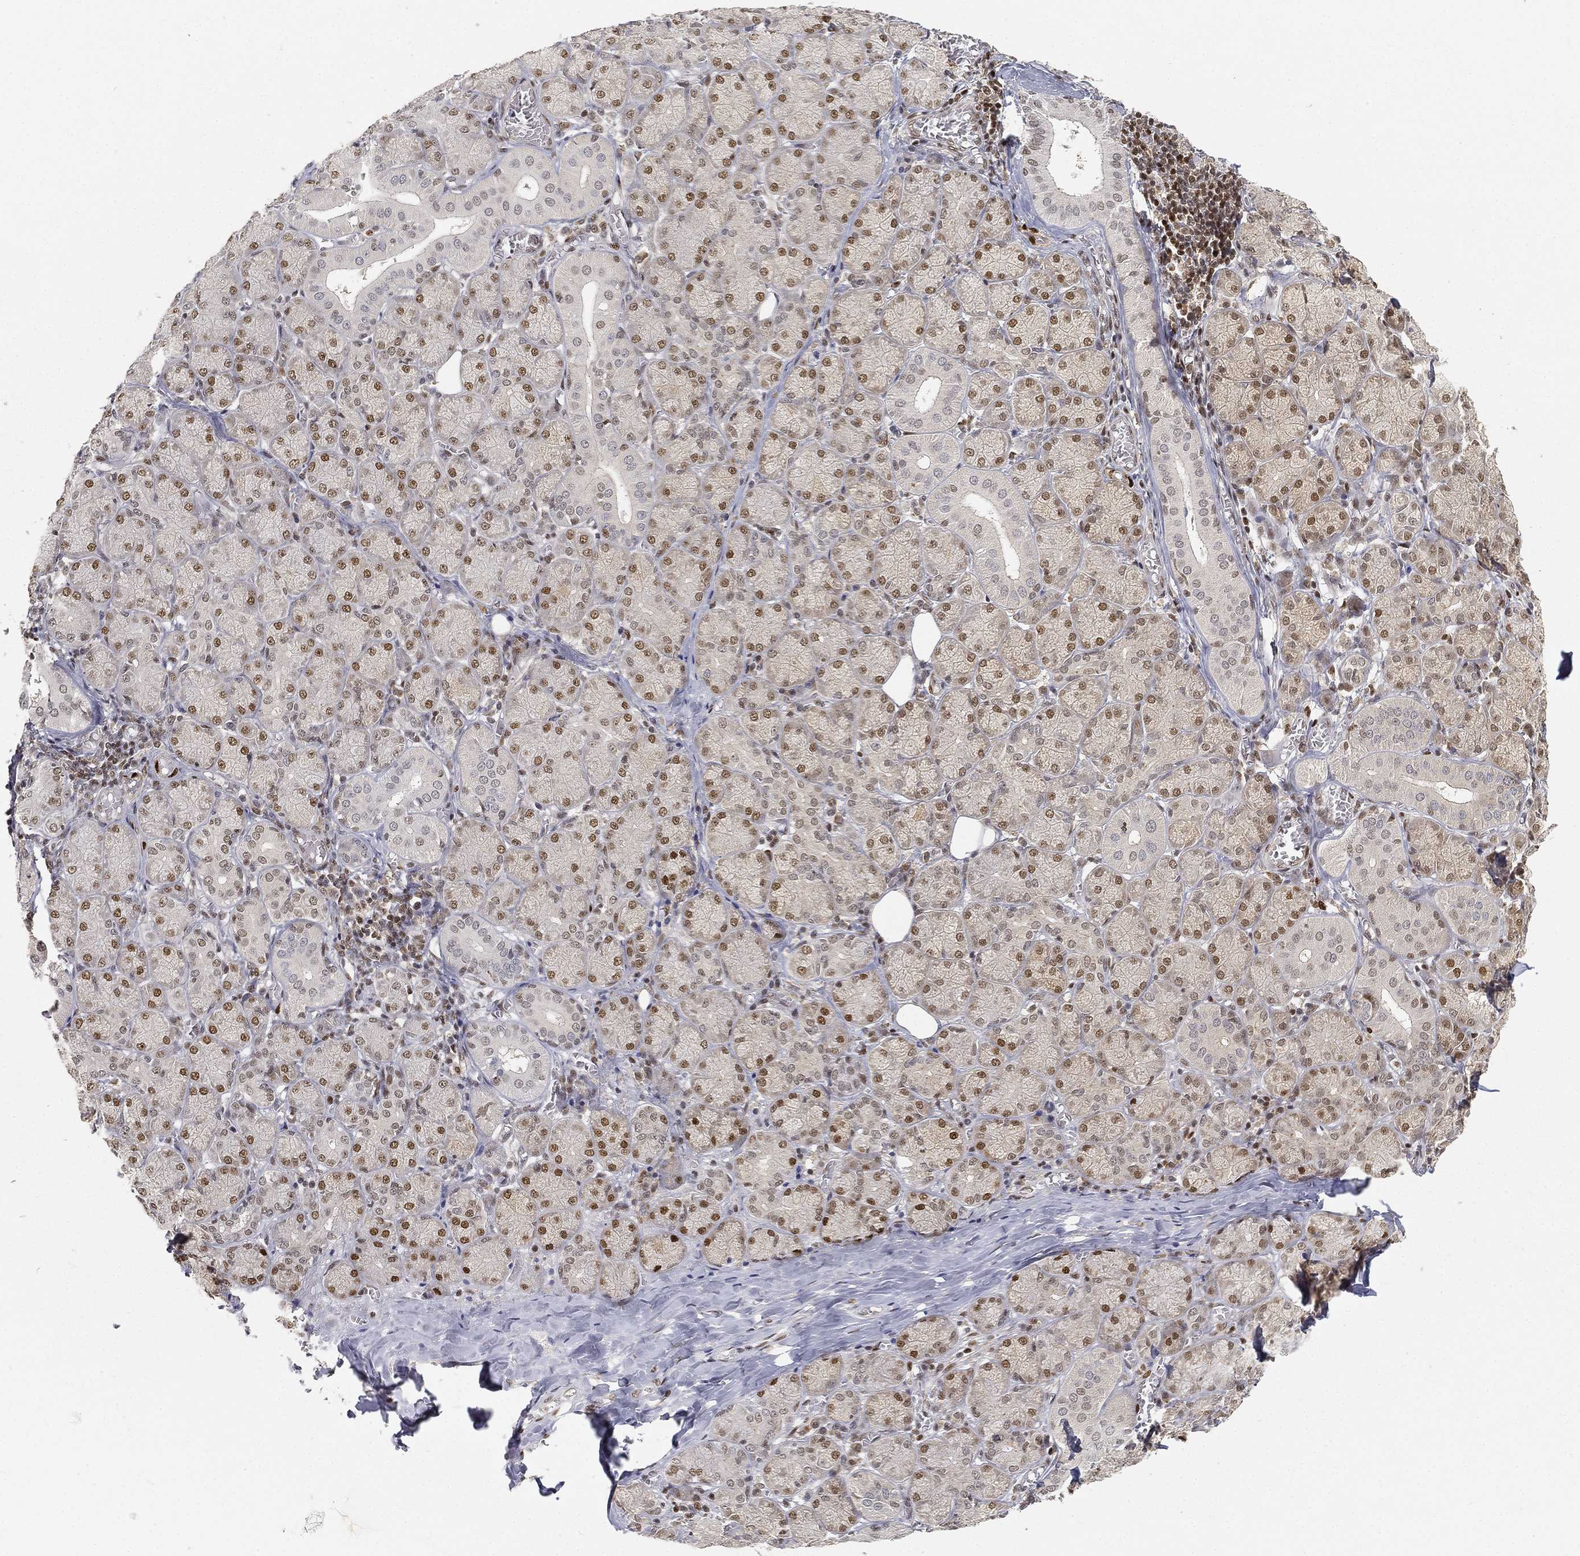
{"staining": {"intensity": "strong", "quantity": "25%-75%", "location": "nuclear"}, "tissue": "salivary gland", "cell_type": "Glandular cells", "image_type": "normal", "snomed": [{"axis": "morphology", "description": "Normal tissue, NOS"}, {"axis": "topography", "description": "Salivary gland"}, {"axis": "topography", "description": "Peripheral nerve tissue"}], "caption": "Protein expression analysis of benign salivary gland exhibits strong nuclear positivity in about 25%-75% of glandular cells. (DAB IHC with brightfield microscopy, high magnification).", "gene": "CRTC3", "patient": {"sex": "female", "age": 24}}